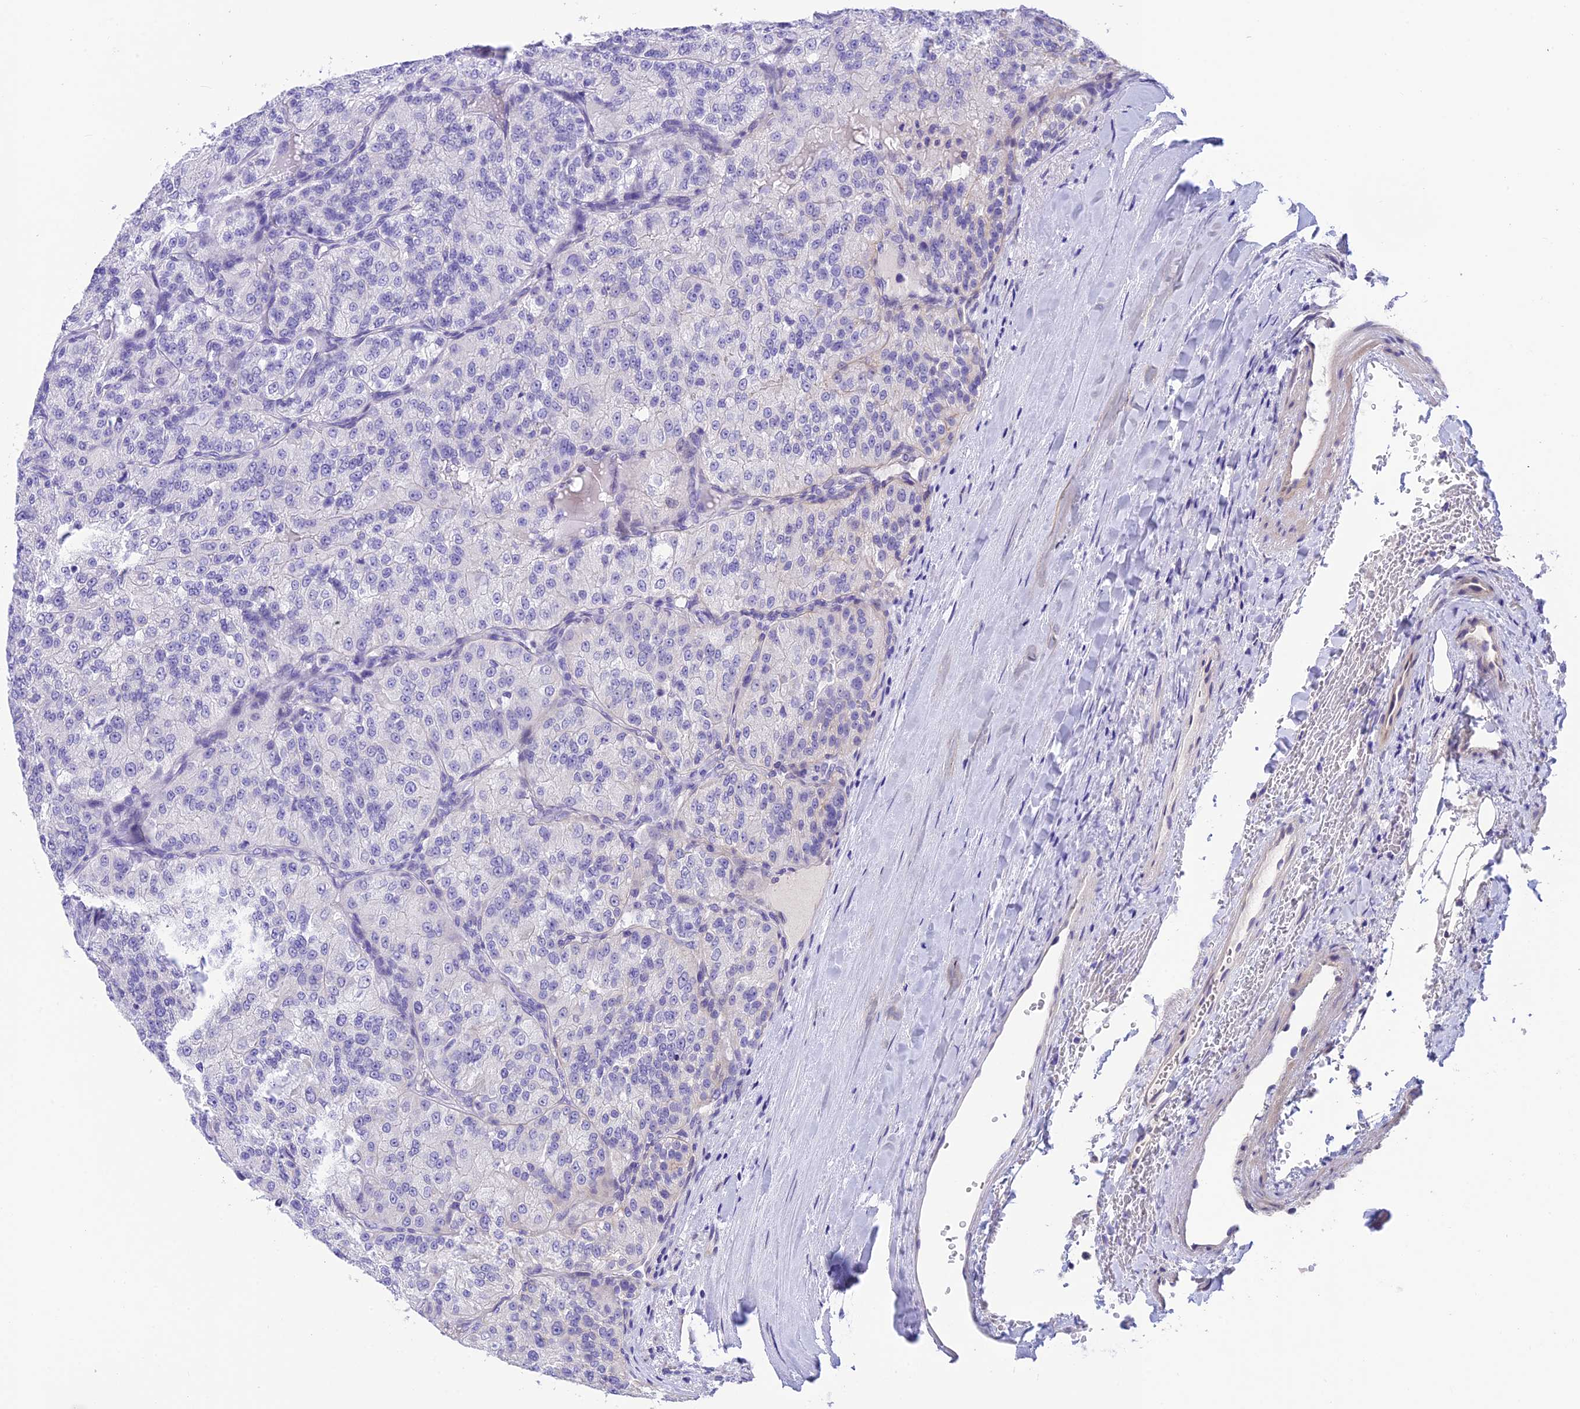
{"staining": {"intensity": "negative", "quantity": "none", "location": "none"}, "tissue": "renal cancer", "cell_type": "Tumor cells", "image_type": "cancer", "snomed": [{"axis": "morphology", "description": "Adenocarcinoma, NOS"}, {"axis": "topography", "description": "Kidney"}], "caption": "This is an IHC photomicrograph of human adenocarcinoma (renal). There is no positivity in tumor cells.", "gene": "C17orf67", "patient": {"sex": "female", "age": 63}}